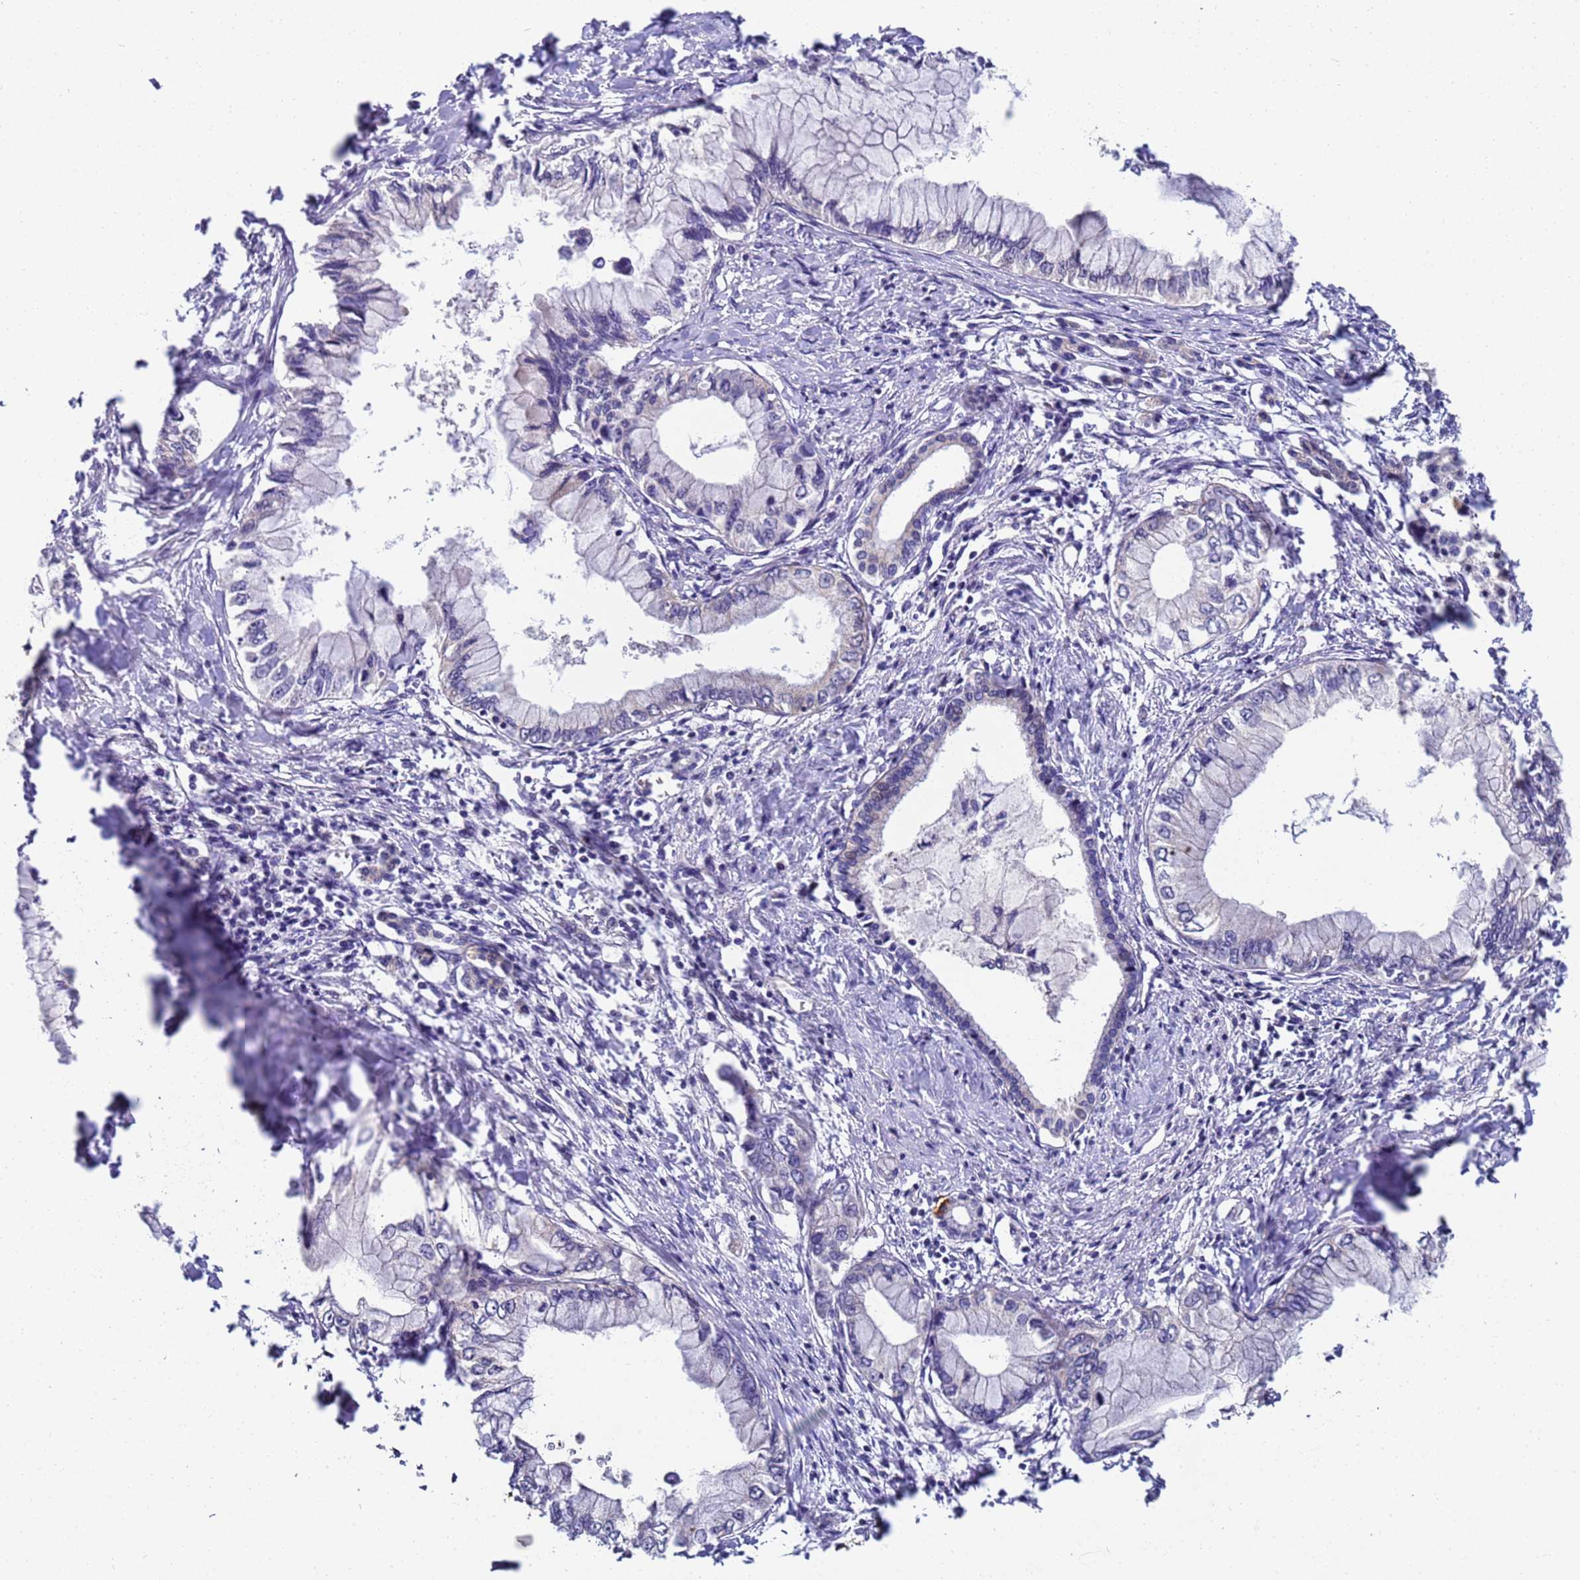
{"staining": {"intensity": "negative", "quantity": "none", "location": "none"}, "tissue": "pancreatic cancer", "cell_type": "Tumor cells", "image_type": "cancer", "snomed": [{"axis": "morphology", "description": "Adenocarcinoma, NOS"}, {"axis": "topography", "description": "Pancreas"}], "caption": "This is a micrograph of IHC staining of pancreatic cancer, which shows no expression in tumor cells.", "gene": "RAPGEF3", "patient": {"sex": "male", "age": 48}}